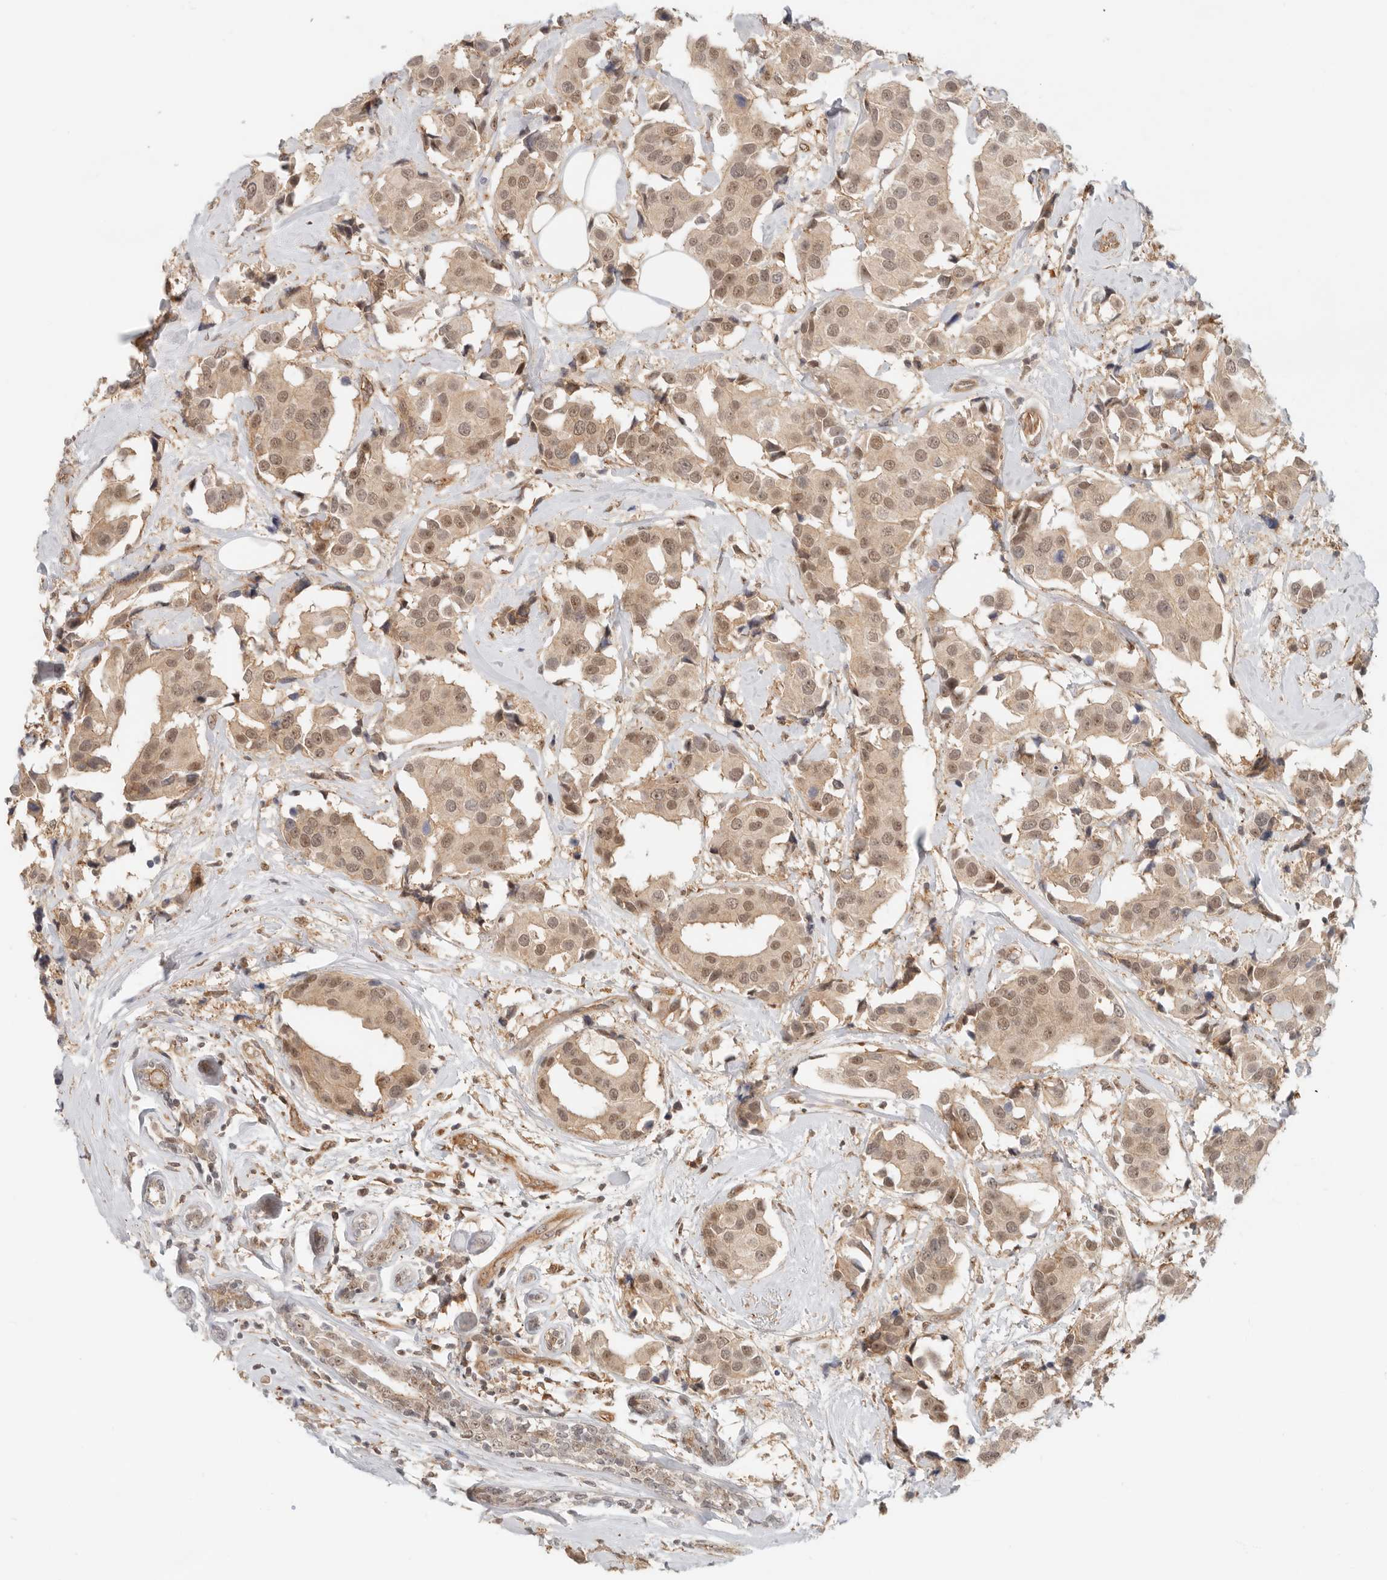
{"staining": {"intensity": "moderate", "quantity": ">75%", "location": "cytoplasmic/membranous,nuclear"}, "tissue": "breast cancer", "cell_type": "Tumor cells", "image_type": "cancer", "snomed": [{"axis": "morphology", "description": "Normal tissue, NOS"}, {"axis": "morphology", "description": "Duct carcinoma"}, {"axis": "topography", "description": "Breast"}], "caption": "Tumor cells show medium levels of moderate cytoplasmic/membranous and nuclear positivity in approximately >75% of cells in human infiltrating ductal carcinoma (breast). (brown staining indicates protein expression, while blue staining denotes nuclei).", "gene": "HEXD", "patient": {"sex": "female", "age": 39}}